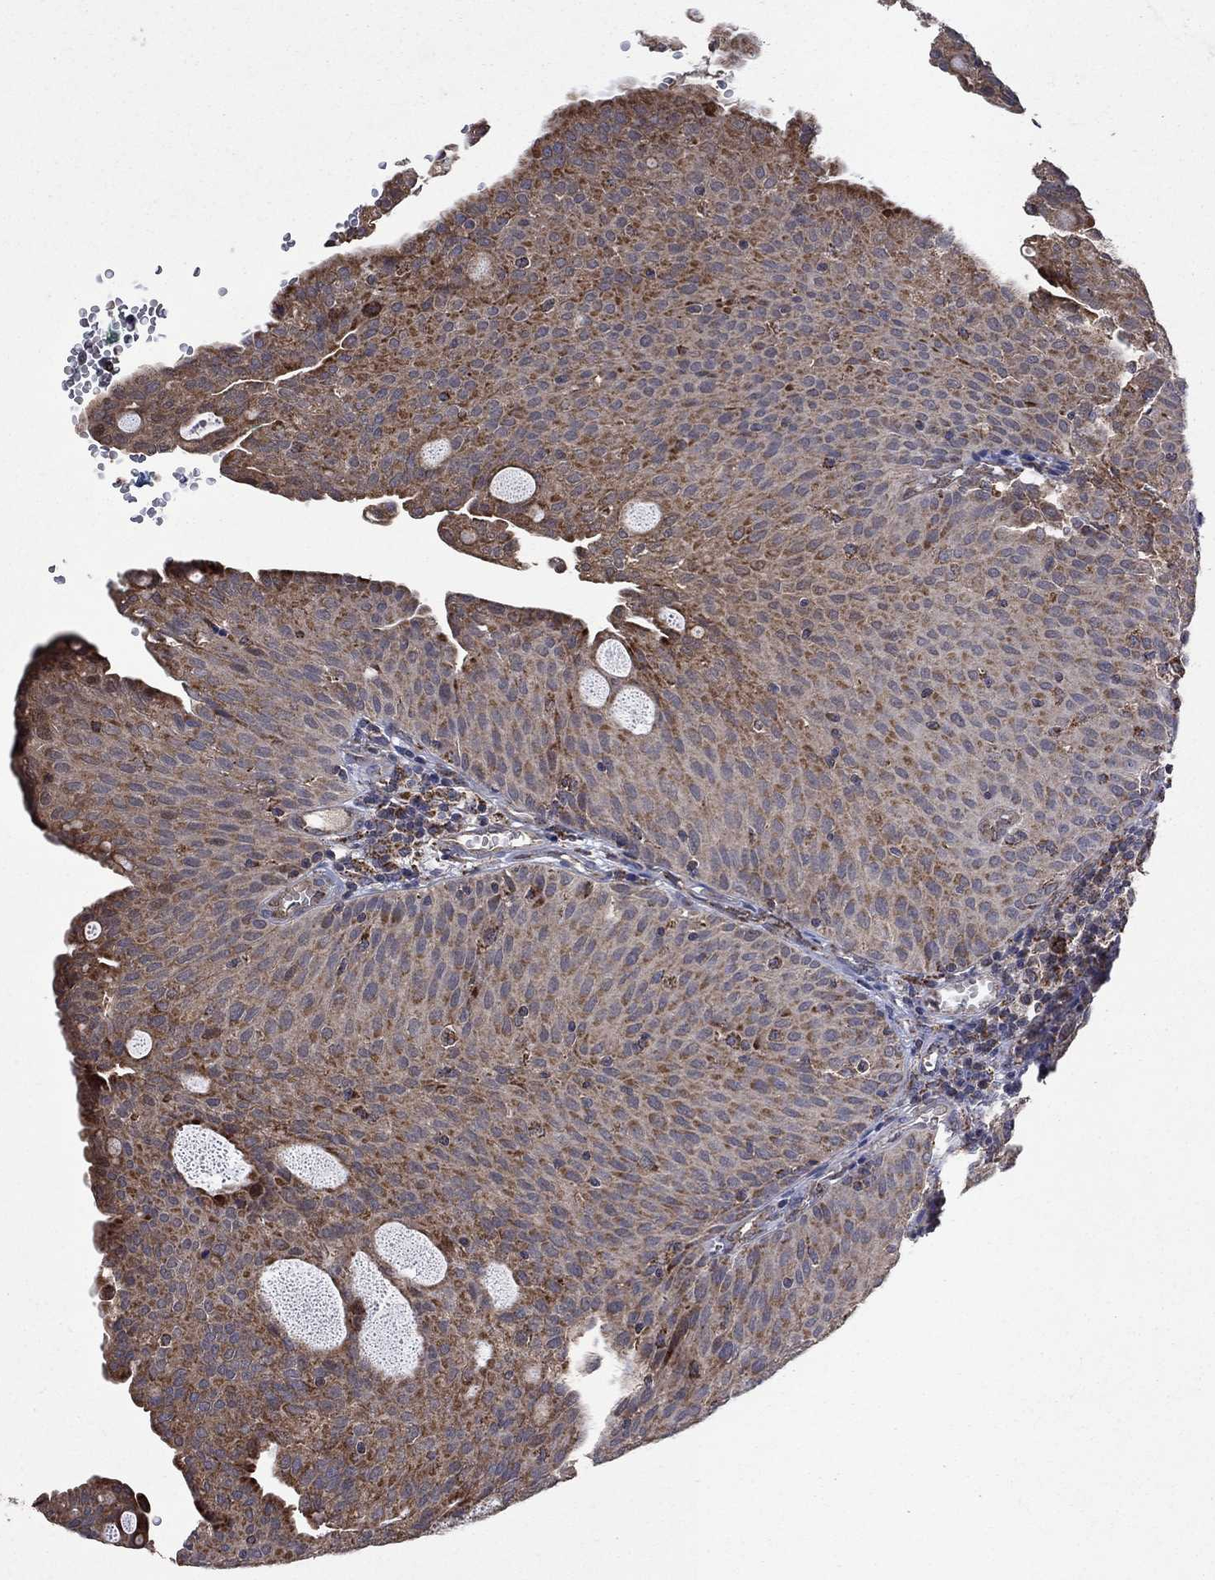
{"staining": {"intensity": "moderate", "quantity": "25%-75%", "location": "cytoplasmic/membranous"}, "tissue": "urothelial cancer", "cell_type": "Tumor cells", "image_type": "cancer", "snomed": [{"axis": "morphology", "description": "Urothelial carcinoma, Low grade"}, {"axis": "topography", "description": "Urinary bladder"}], "caption": "A brown stain labels moderate cytoplasmic/membranous staining of a protein in human urothelial cancer tumor cells.", "gene": "DPH1", "patient": {"sex": "male", "age": 54}}